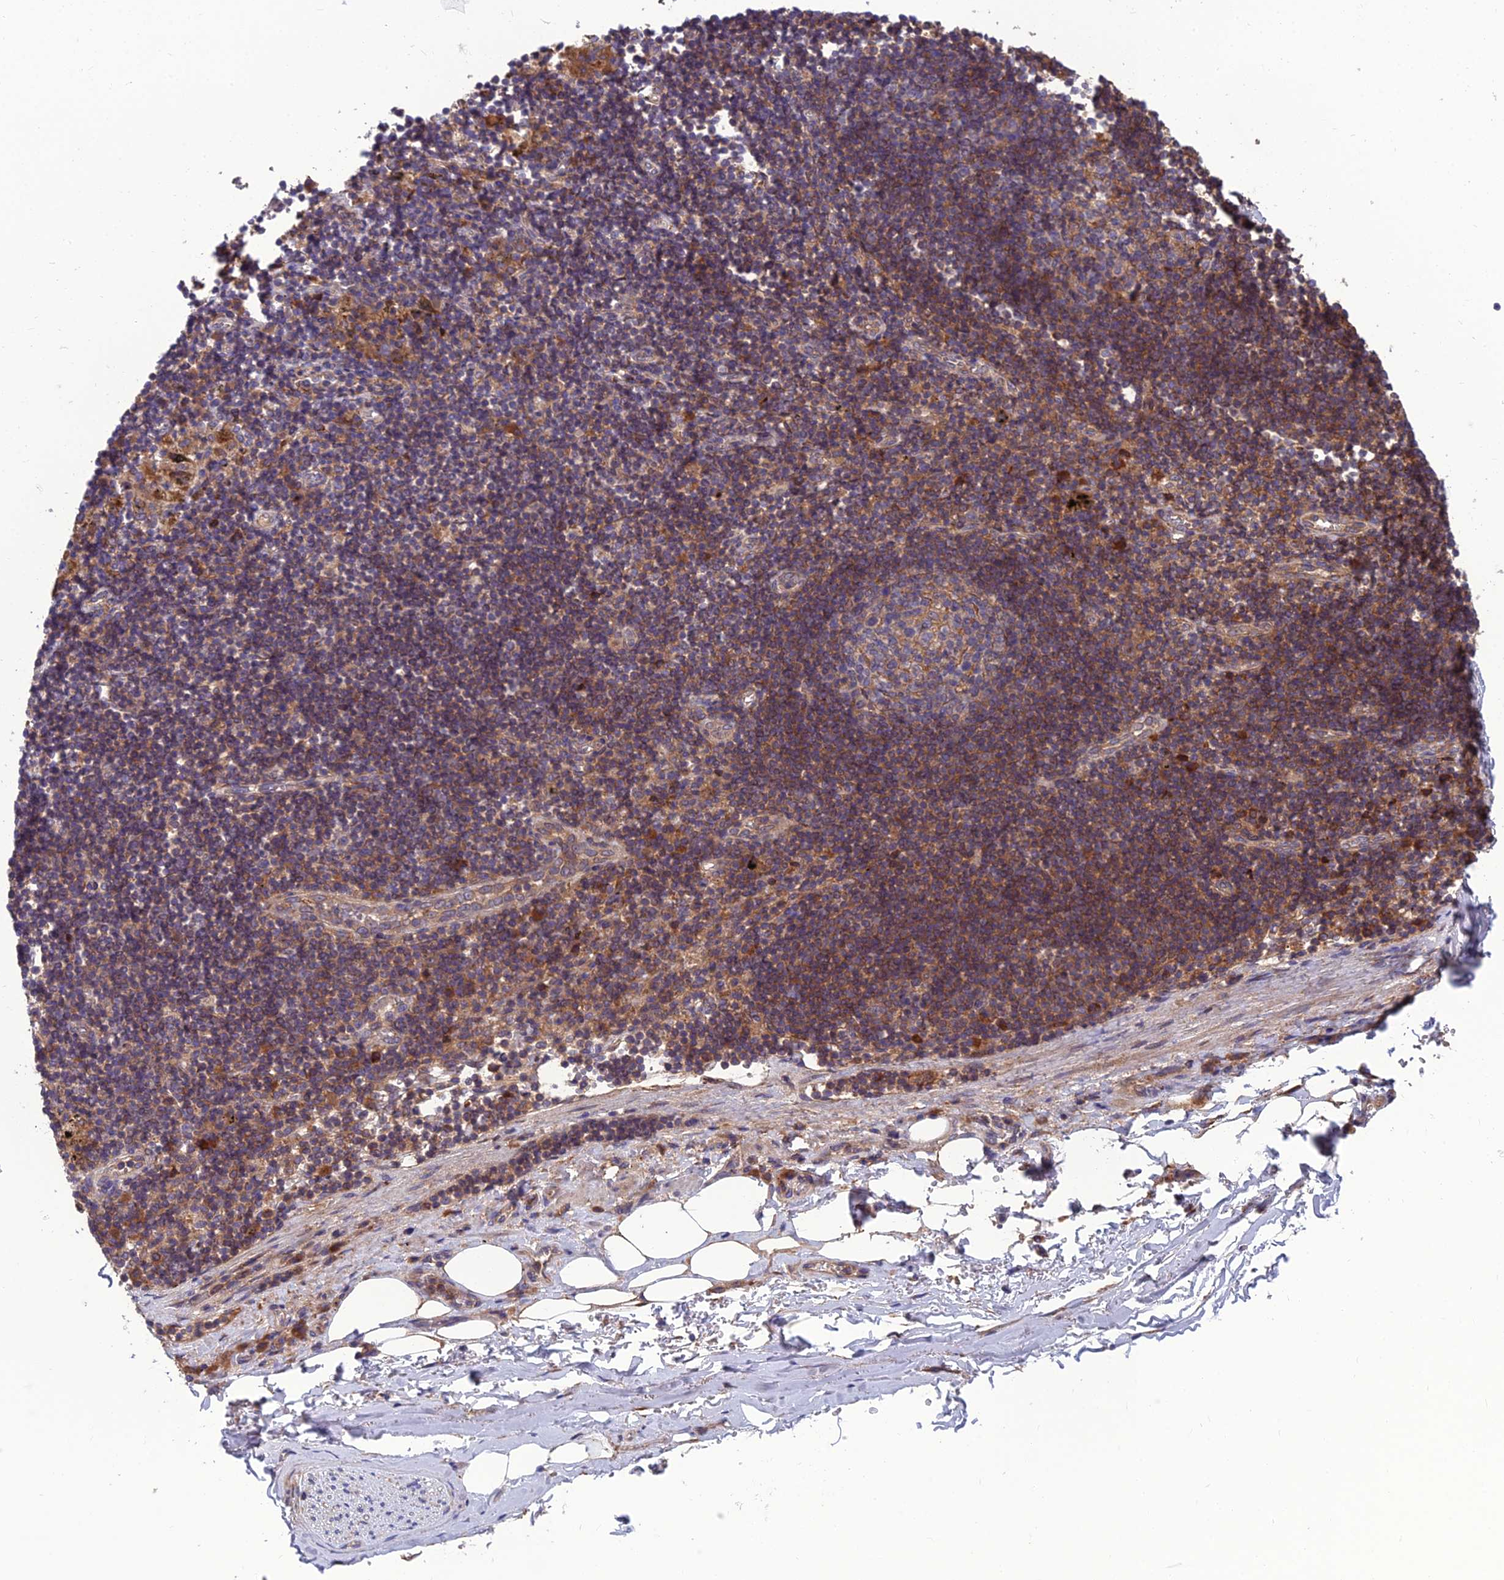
{"staining": {"intensity": "negative", "quantity": "none", "location": "none"}, "tissue": "adipose tissue", "cell_type": "Adipocytes", "image_type": "normal", "snomed": [{"axis": "morphology", "description": "Normal tissue, NOS"}, {"axis": "topography", "description": "Lymph node"}, {"axis": "topography", "description": "Cartilage tissue"}, {"axis": "topography", "description": "Bronchus"}], "caption": "High power microscopy histopathology image of an immunohistochemistry (IHC) image of benign adipose tissue, revealing no significant positivity in adipocytes.", "gene": "UMAD1", "patient": {"sex": "male", "age": 63}}